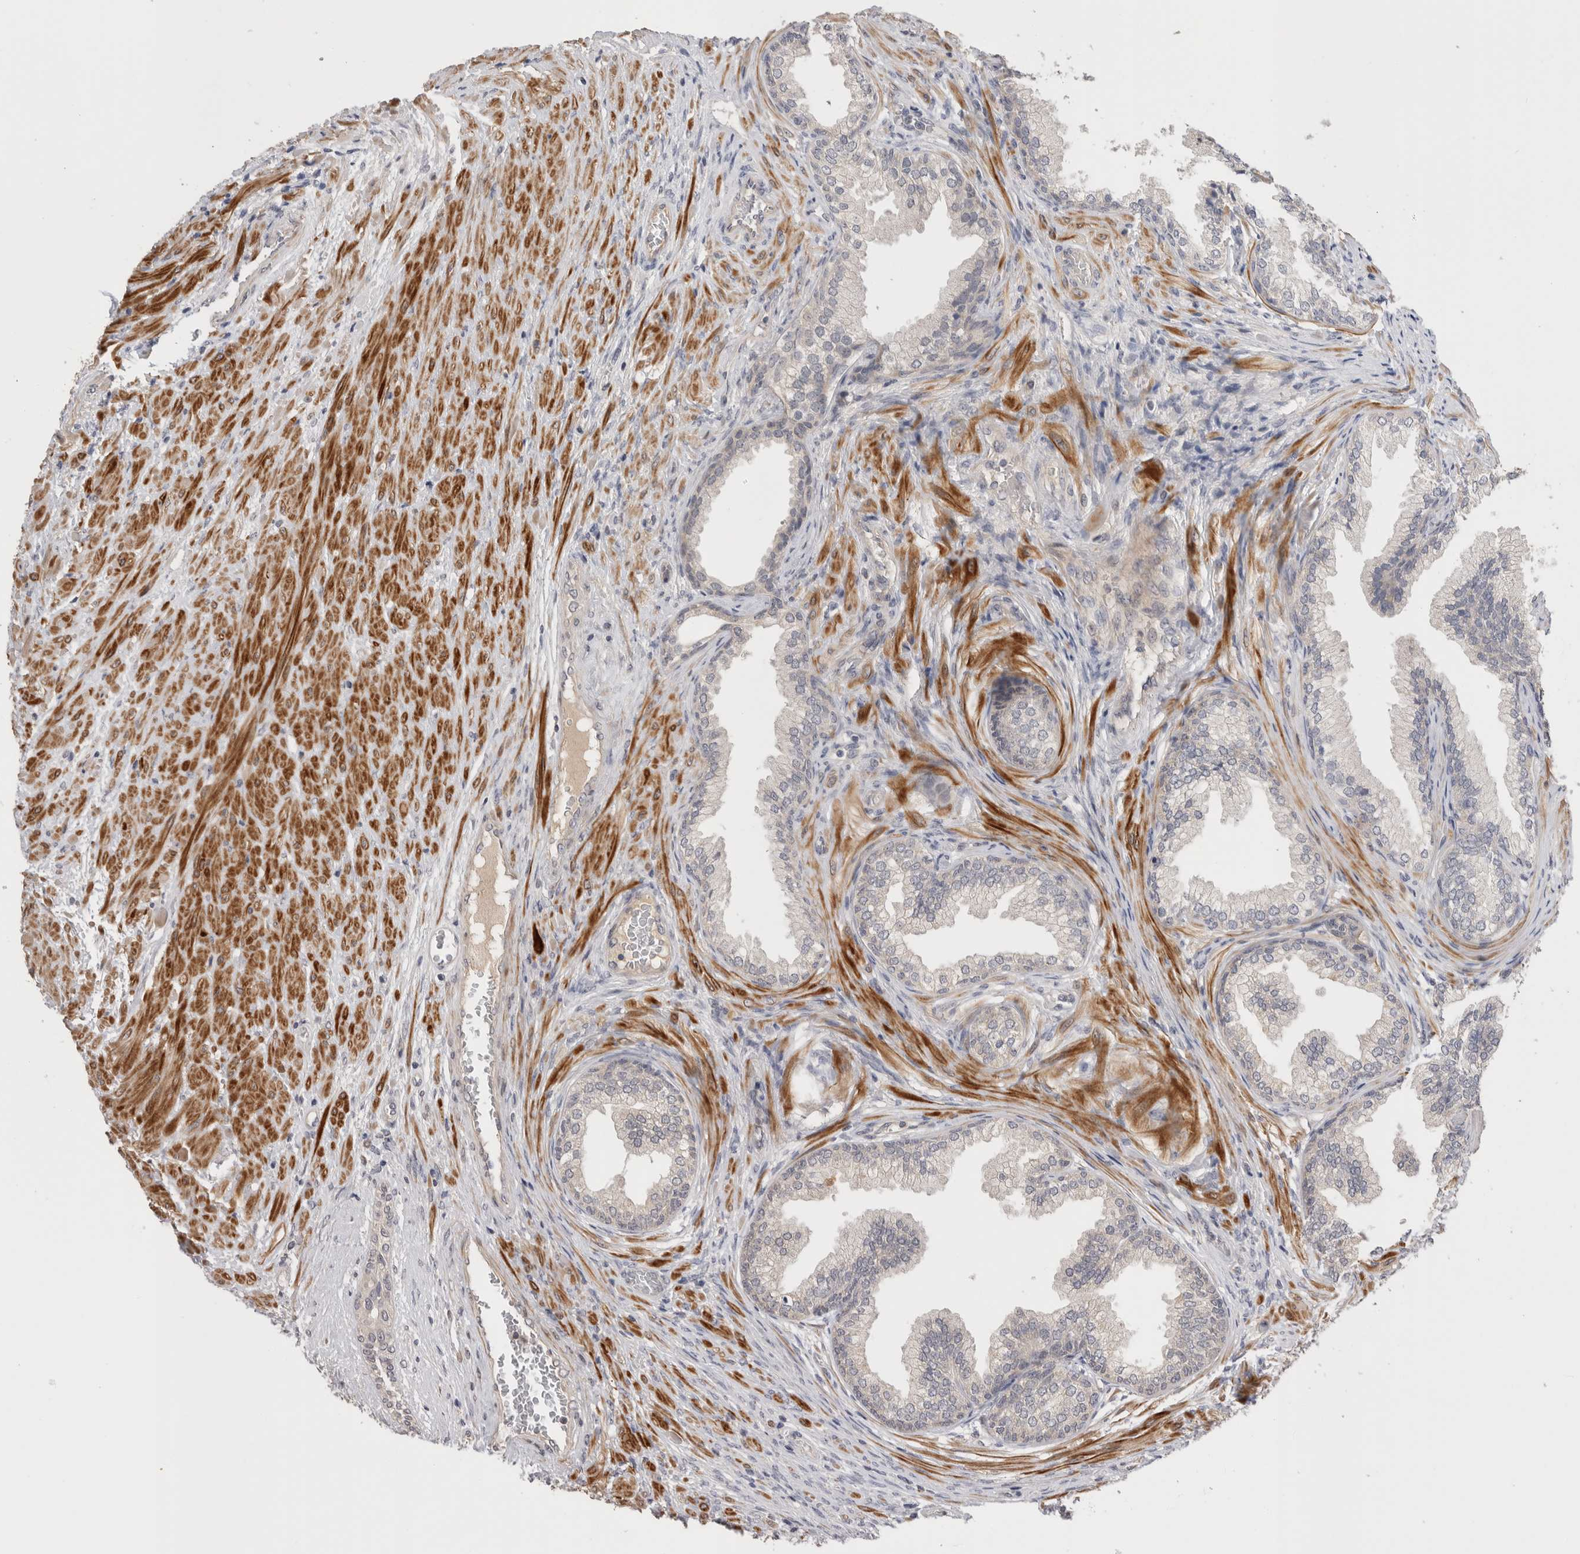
{"staining": {"intensity": "weak", "quantity": "<25%", "location": "cytoplasmic/membranous"}, "tissue": "prostate", "cell_type": "Glandular cells", "image_type": "normal", "snomed": [{"axis": "morphology", "description": "Normal tissue, NOS"}, {"axis": "topography", "description": "Prostate"}], "caption": "This is an immunohistochemistry histopathology image of unremarkable human prostate. There is no positivity in glandular cells.", "gene": "CRYBG1", "patient": {"sex": "male", "age": 76}}